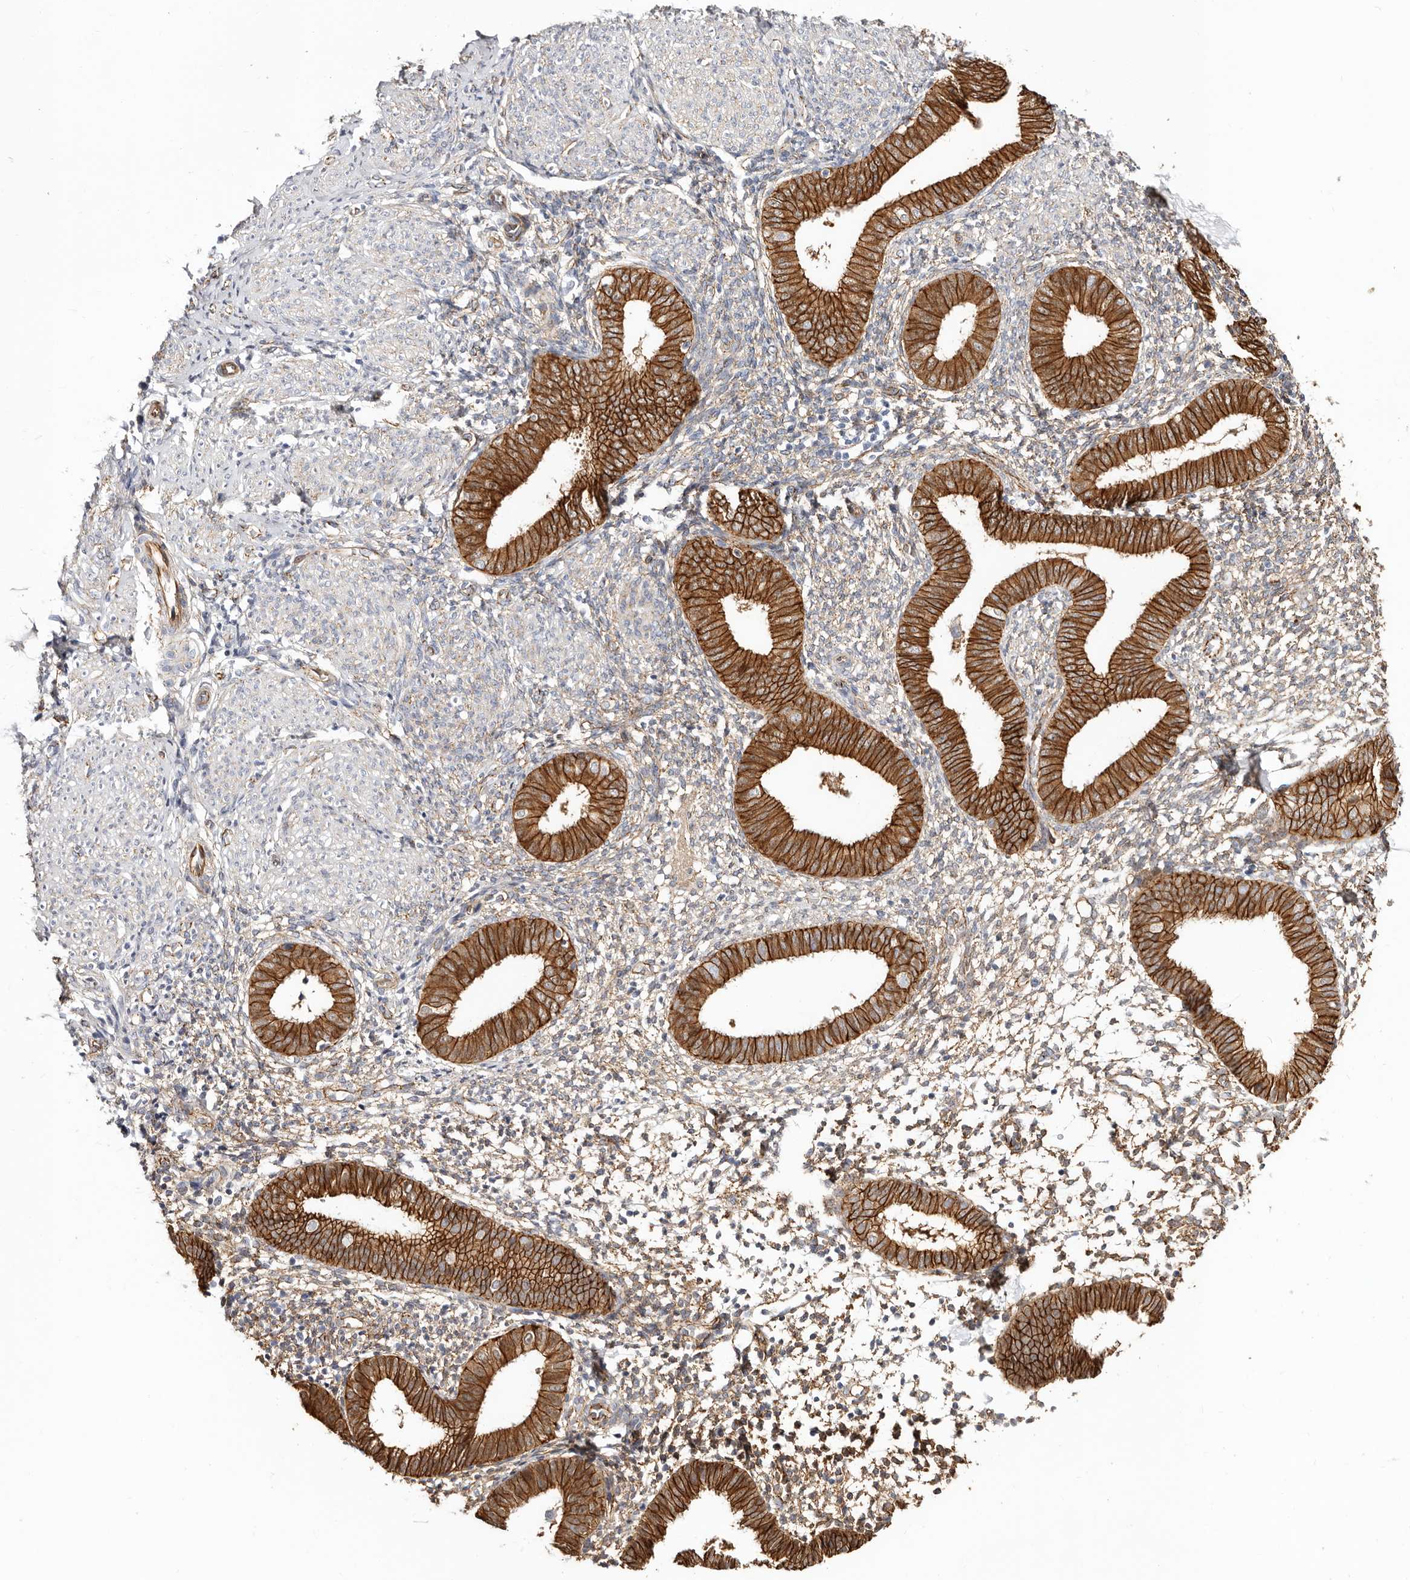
{"staining": {"intensity": "negative", "quantity": "none", "location": "none"}, "tissue": "endometrium", "cell_type": "Cells in endometrial stroma", "image_type": "normal", "snomed": [{"axis": "morphology", "description": "Normal tissue, NOS"}, {"axis": "topography", "description": "Uterus"}, {"axis": "topography", "description": "Endometrium"}], "caption": "IHC histopathology image of unremarkable human endometrium stained for a protein (brown), which demonstrates no positivity in cells in endometrial stroma. The staining is performed using DAB brown chromogen with nuclei counter-stained in using hematoxylin.", "gene": "CTNNB1", "patient": {"sex": "female", "age": 48}}